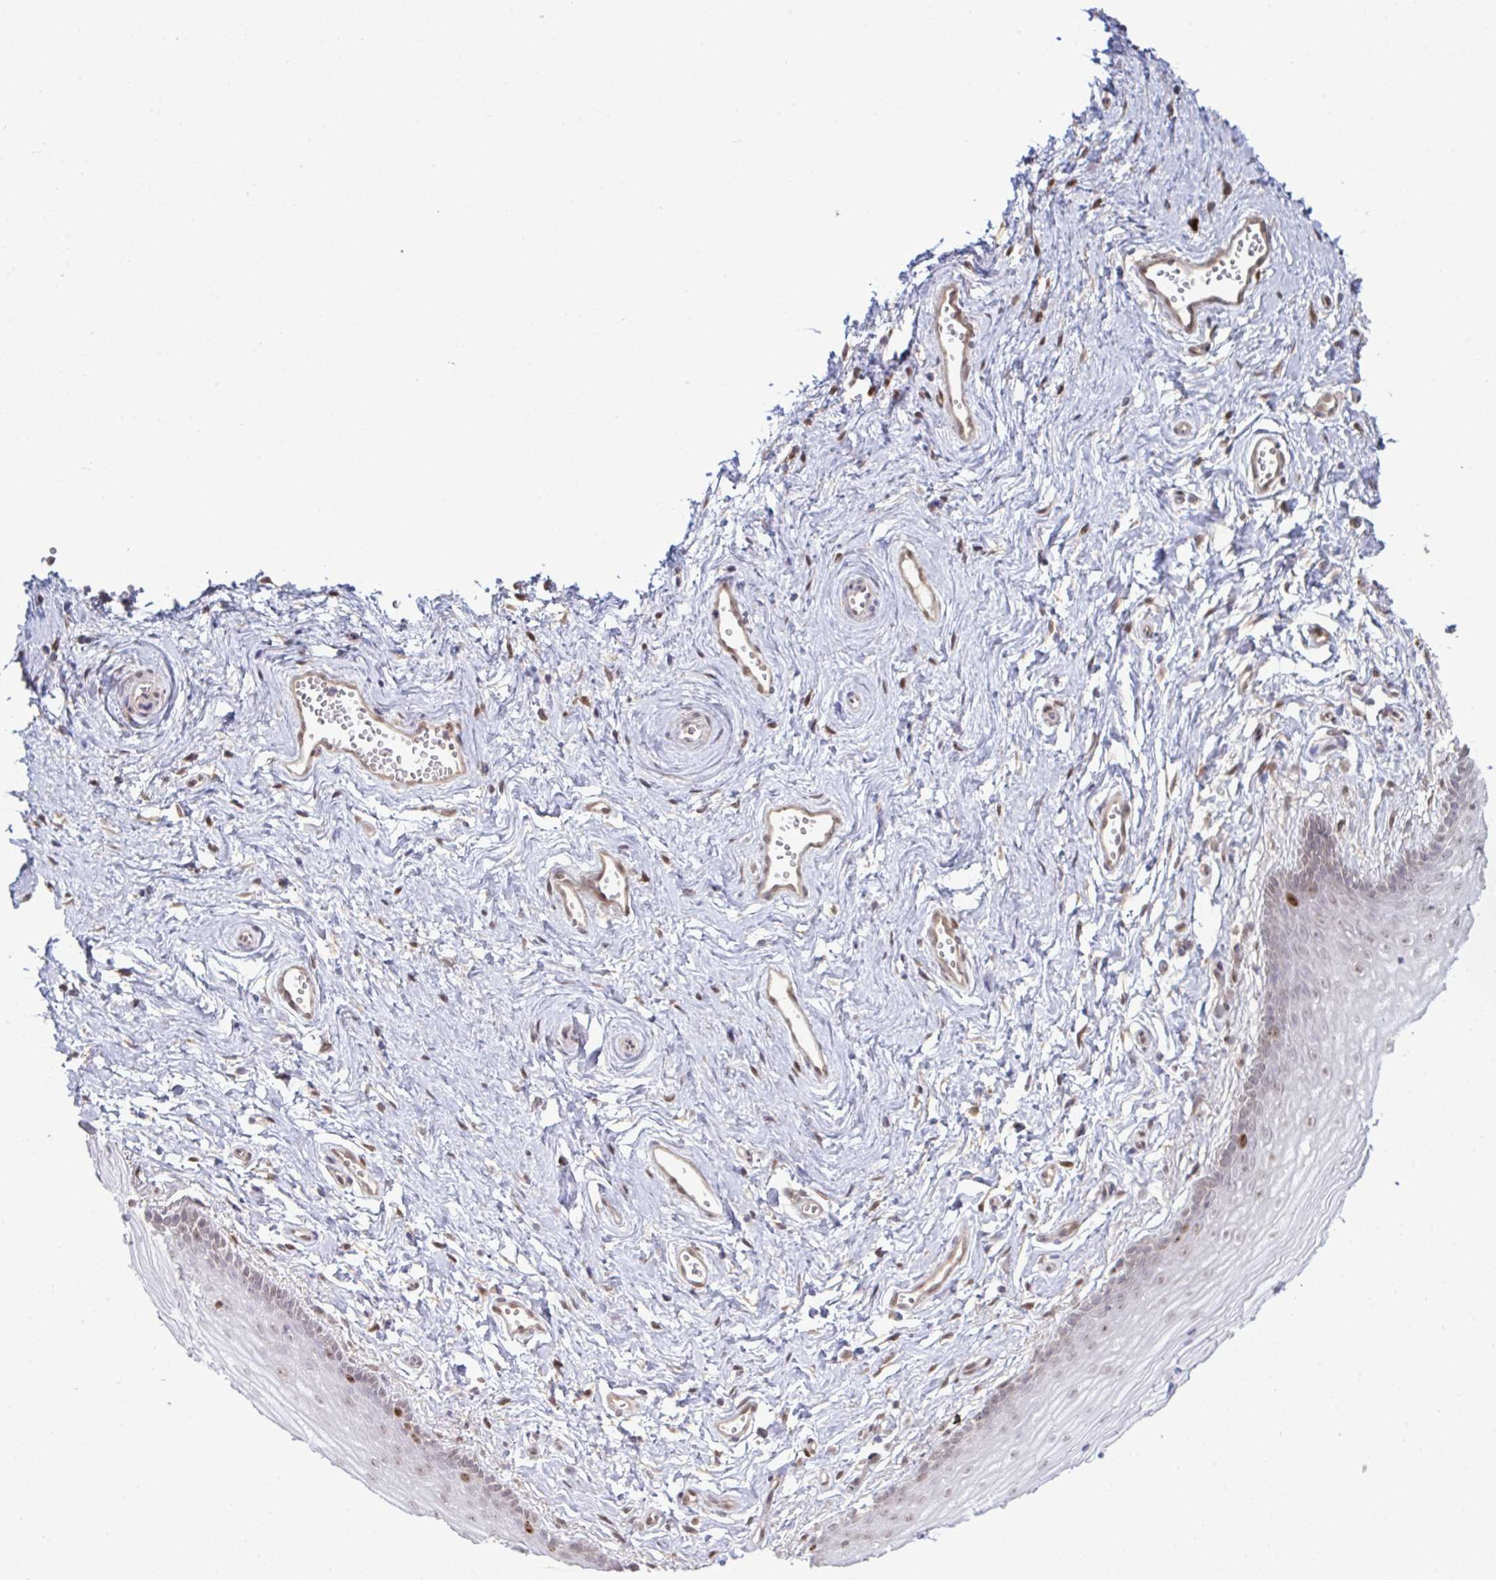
{"staining": {"intensity": "strong", "quantity": "<25%", "location": "nuclear"}, "tissue": "vagina", "cell_type": "Squamous epithelial cells", "image_type": "normal", "snomed": [{"axis": "morphology", "description": "Normal tissue, NOS"}, {"axis": "topography", "description": "Vagina"}], "caption": "Squamous epithelial cells demonstrate medium levels of strong nuclear staining in about <25% of cells in benign human vagina. Using DAB (brown) and hematoxylin (blue) stains, captured at high magnification using brightfield microscopy.", "gene": "SETD7", "patient": {"sex": "female", "age": 38}}